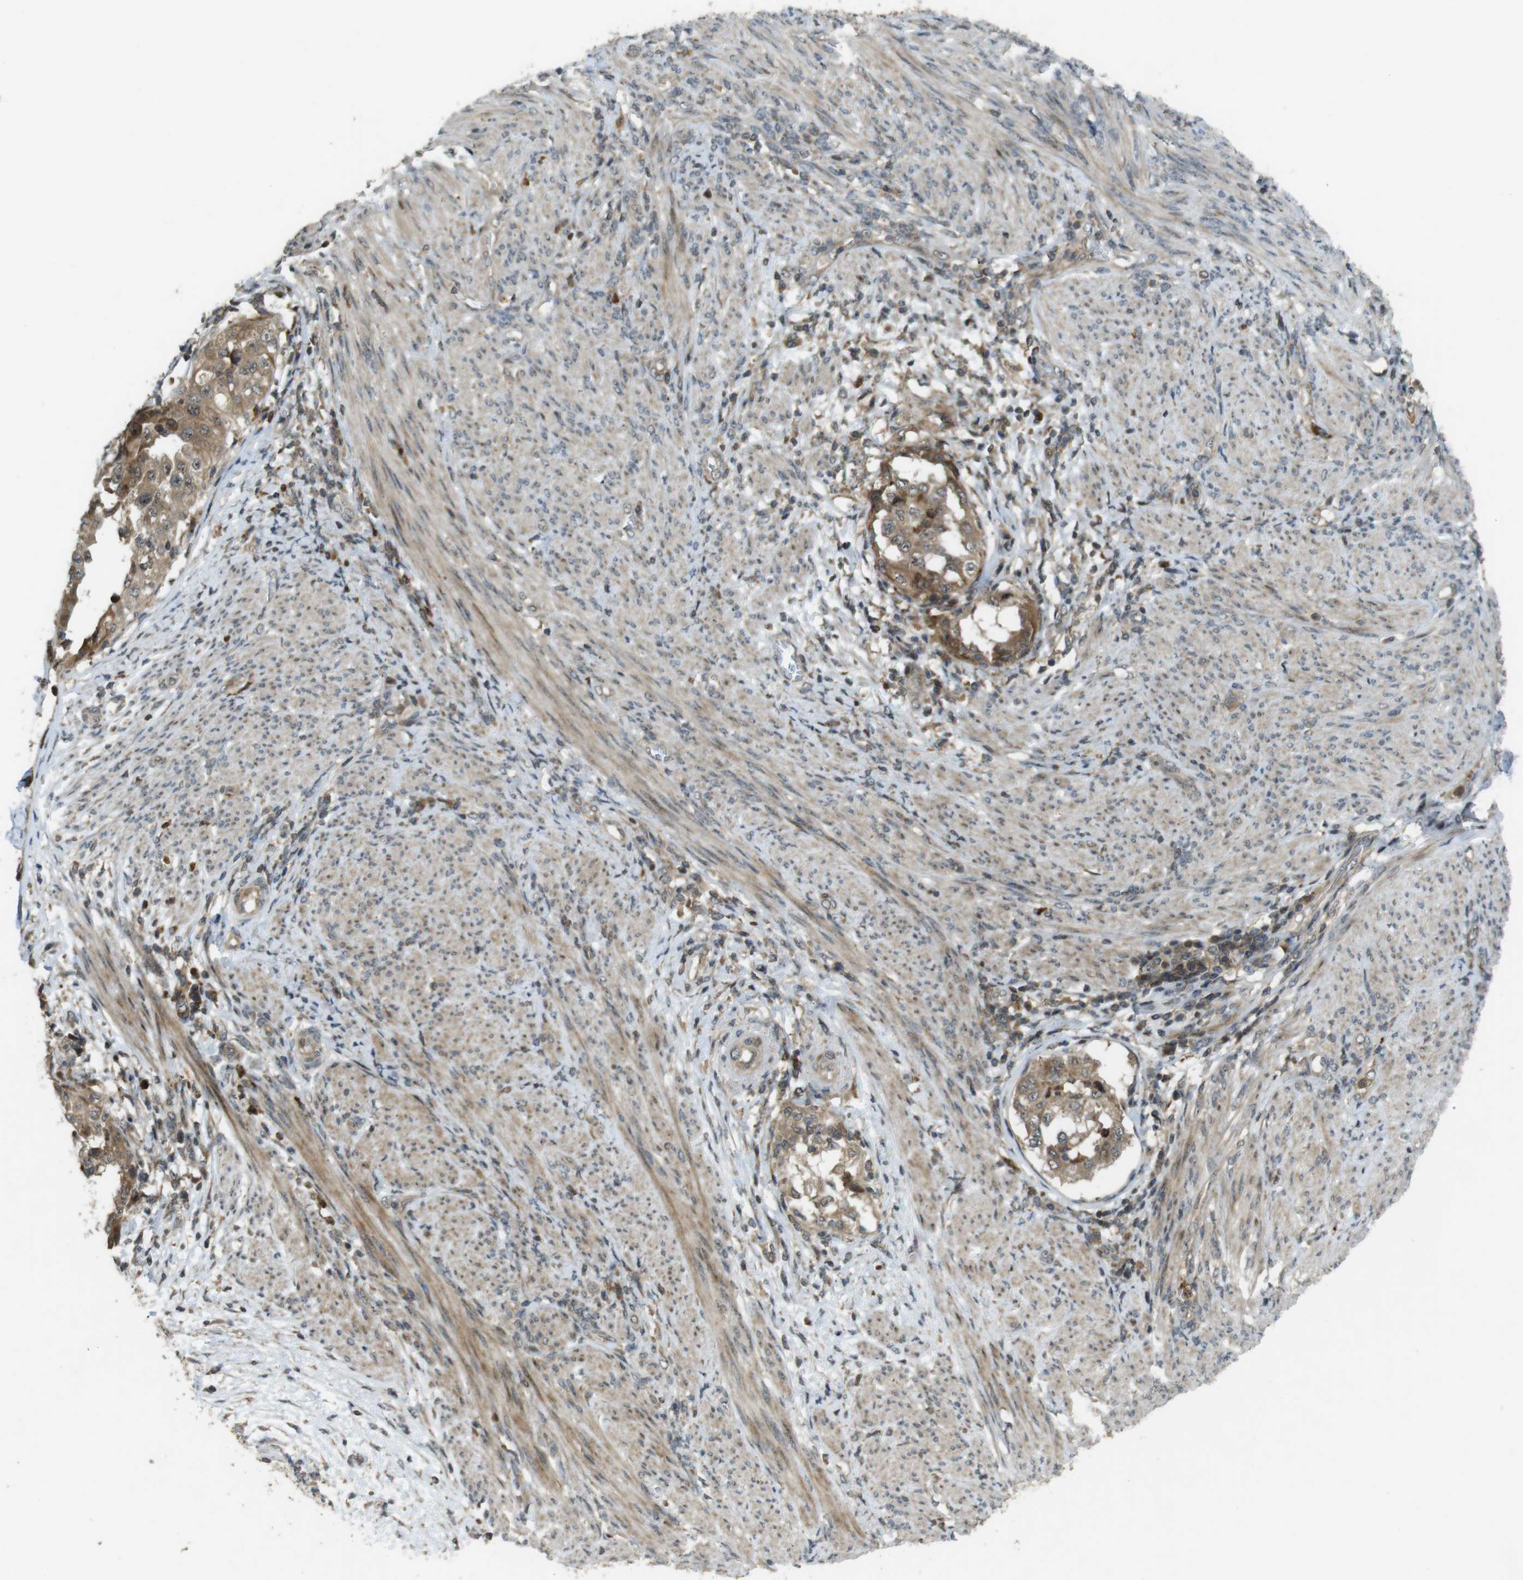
{"staining": {"intensity": "moderate", "quantity": ">75%", "location": "cytoplasmic/membranous,nuclear"}, "tissue": "endometrial cancer", "cell_type": "Tumor cells", "image_type": "cancer", "snomed": [{"axis": "morphology", "description": "Adenocarcinoma, NOS"}, {"axis": "topography", "description": "Endometrium"}], "caption": "Immunohistochemistry (IHC) of adenocarcinoma (endometrial) exhibits medium levels of moderate cytoplasmic/membranous and nuclear positivity in about >75% of tumor cells. (DAB IHC with brightfield microscopy, high magnification).", "gene": "TMX3", "patient": {"sex": "female", "age": 85}}